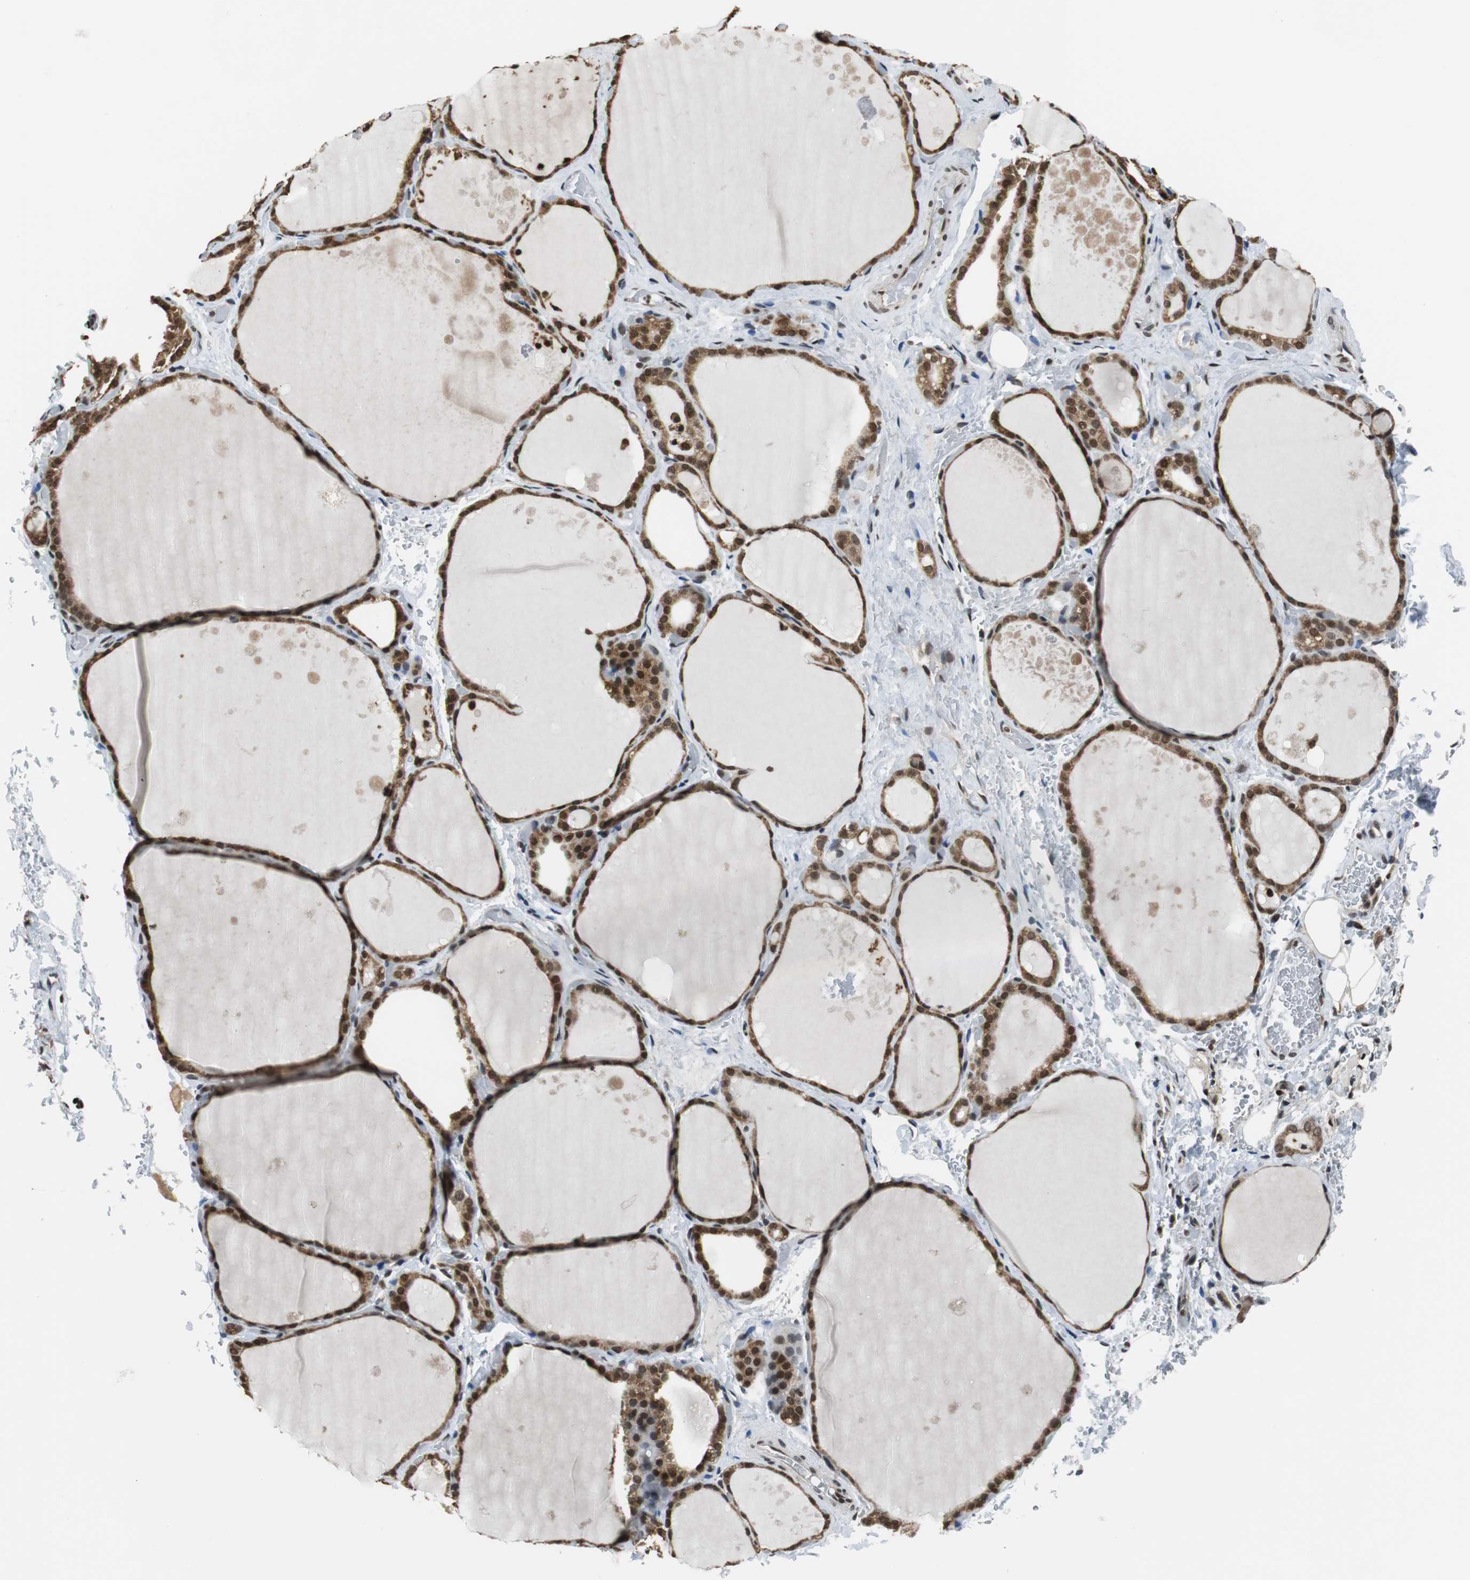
{"staining": {"intensity": "strong", "quantity": ">75%", "location": "cytoplasmic/membranous,nuclear"}, "tissue": "thyroid gland", "cell_type": "Glandular cells", "image_type": "normal", "snomed": [{"axis": "morphology", "description": "Normal tissue, NOS"}, {"axis": "topography", "description": "Thyroid gland"}], "caption": "A photomicrograph of human thyroid gland stained for a protein reveals strong cytoplasmic/membranous,nuclear brown staining in glandular cells.", "gene": "REST", "patient": {"sex": "male", "age": 61}}